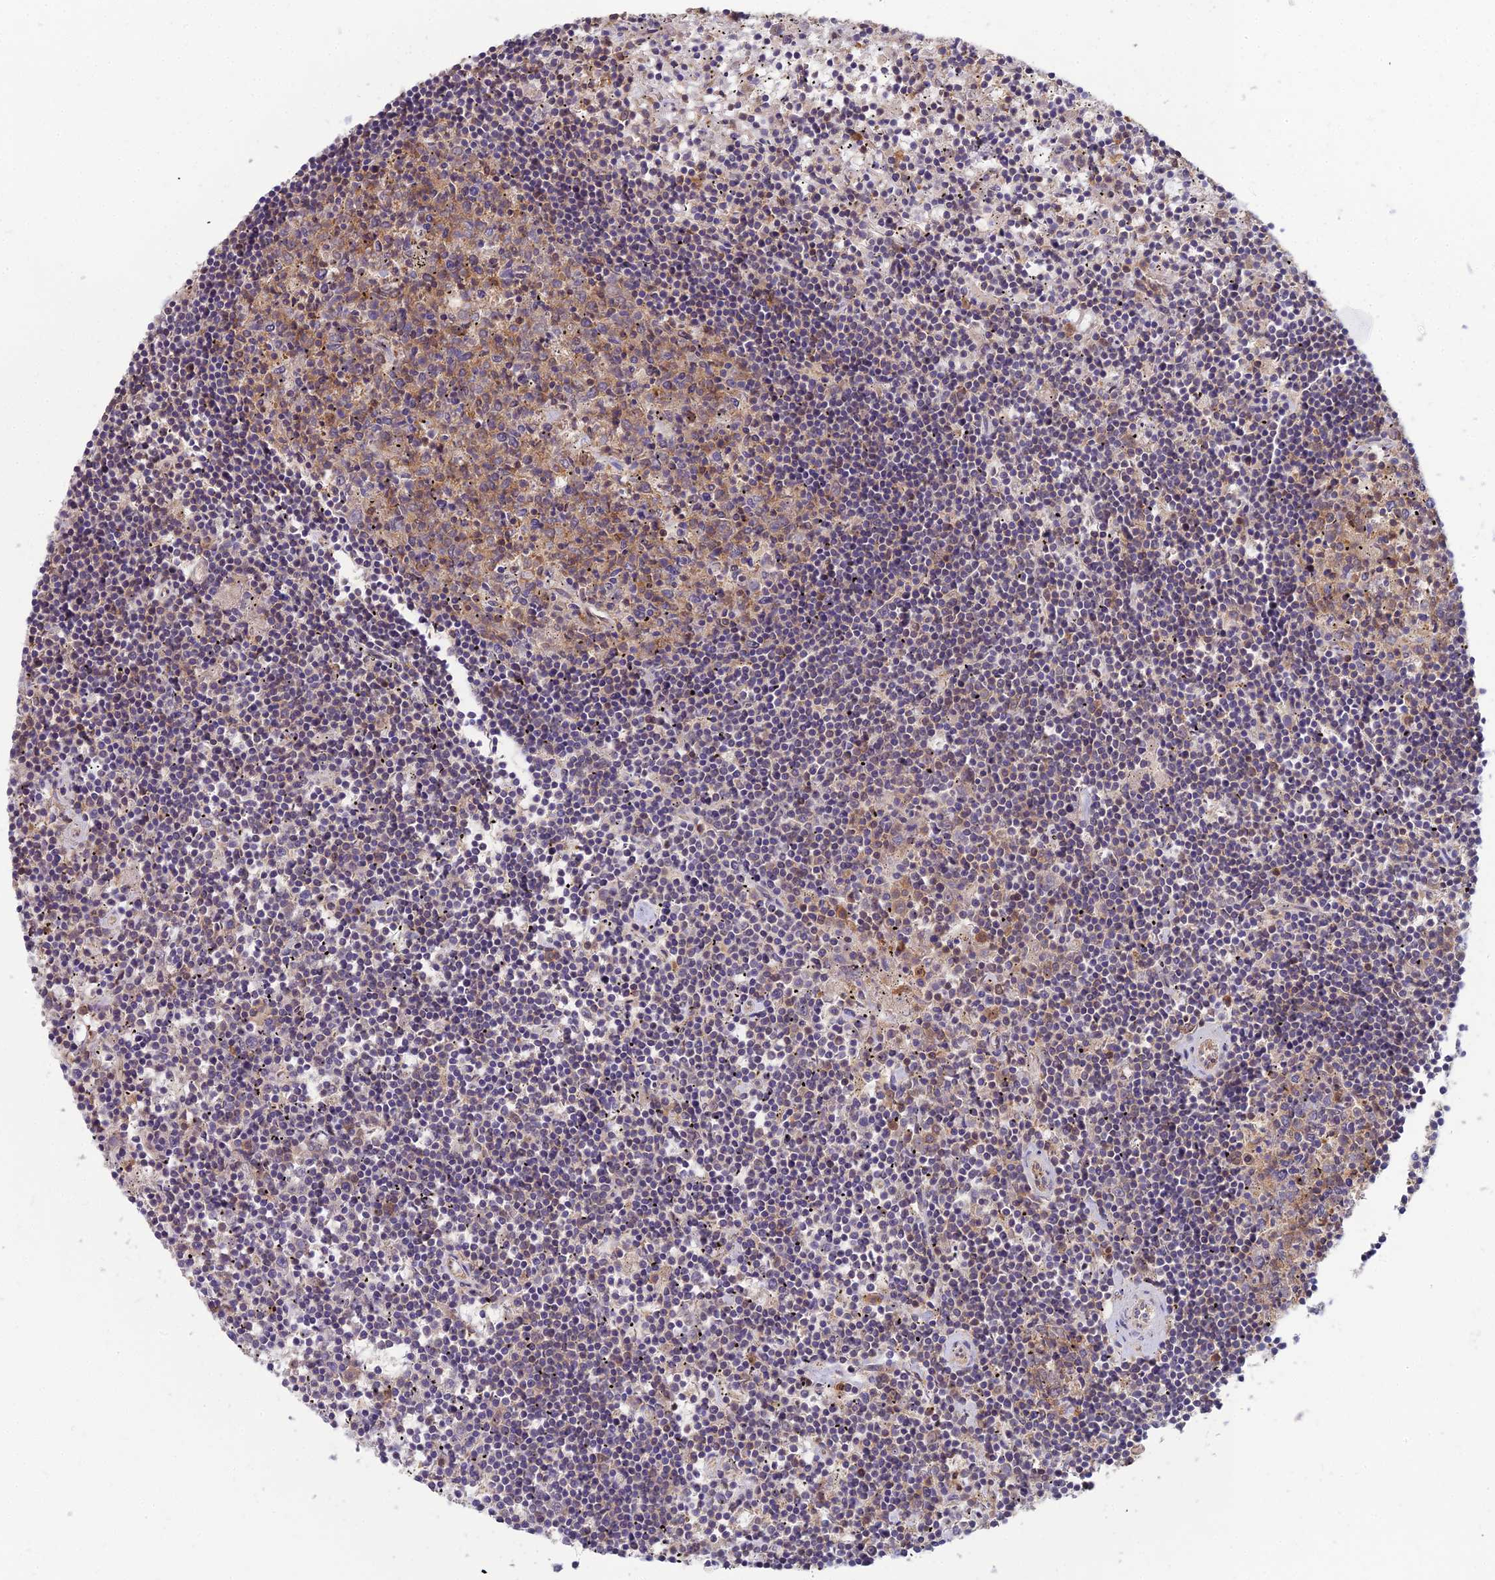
{"staining": {"intensity": "moderate", "quantity": "<25%", "location": "cytoplasmic/membranous"}, "tissue": "lymphoma", "cell_type": "Tumor cells", "image_type": "cancer", "snomed": [{"axis": "morphology", "description": "Malignant lymphoma, non-Hodgkin's type, Low grade"}, {"axis": "topography", "description": "Spleen"}], "caption": "The histopathology image reveals immunohistochemical staining of lymphoma. There is moderate cytoplasmic/membranous expression is present in approximately <25% of tumor cells.", "gene": "MVD", "patient": {"sex": "male", "age": 76}}